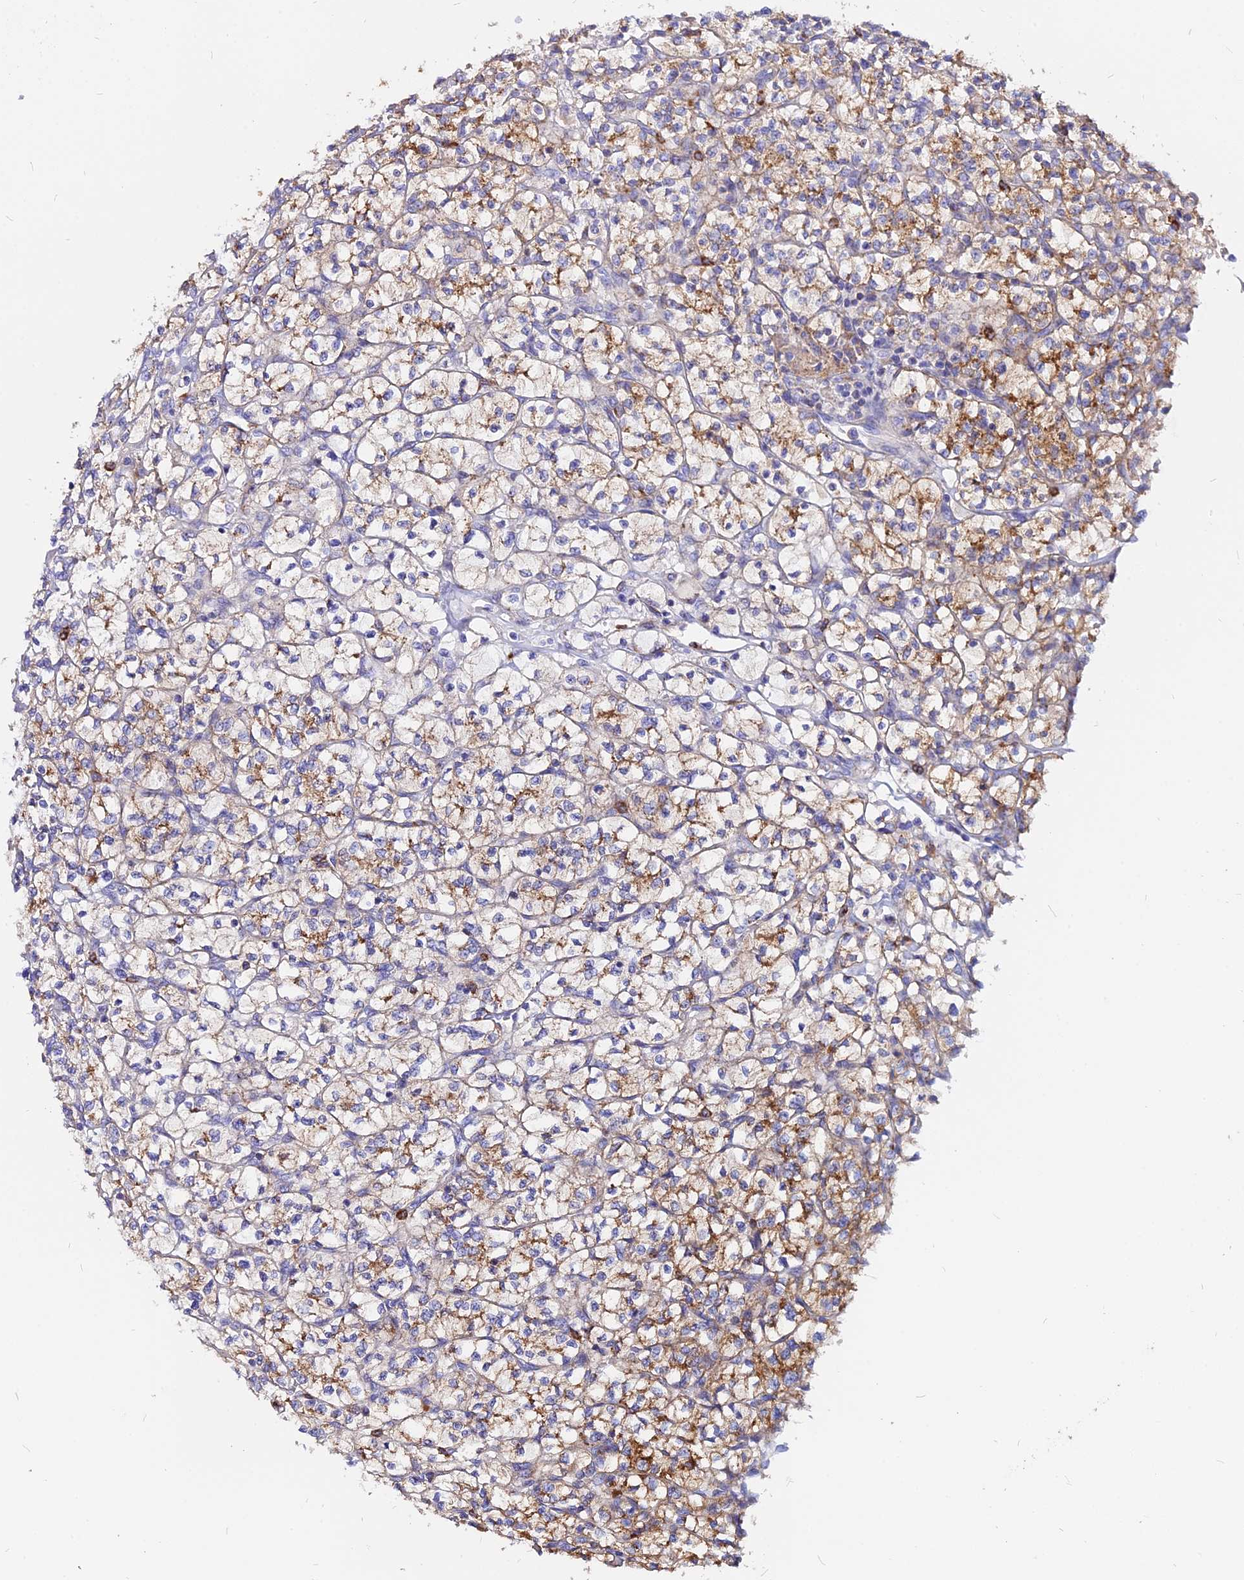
{"staining": {"intensity": "moderate", "quantity": ">75%", "location": "cytoplasmic/membranous"}, "tissue": "renal cancer", "cell_type": "Tumor cells", "image_type": "cancer", "snomed": [{"axis": "morphology", "description": "Adenocarcinoma, NOS"}, {"axis": "topography", "description": "Kidney"}], "caption": "Immunohistochemical staining of renal cancer shows medium levels of moderate cytoplasmic/membranous expression in approximately >75% of tumor cells.", "gene": "AGTRAP", "patient": {"sex": "female", "age": 64}}